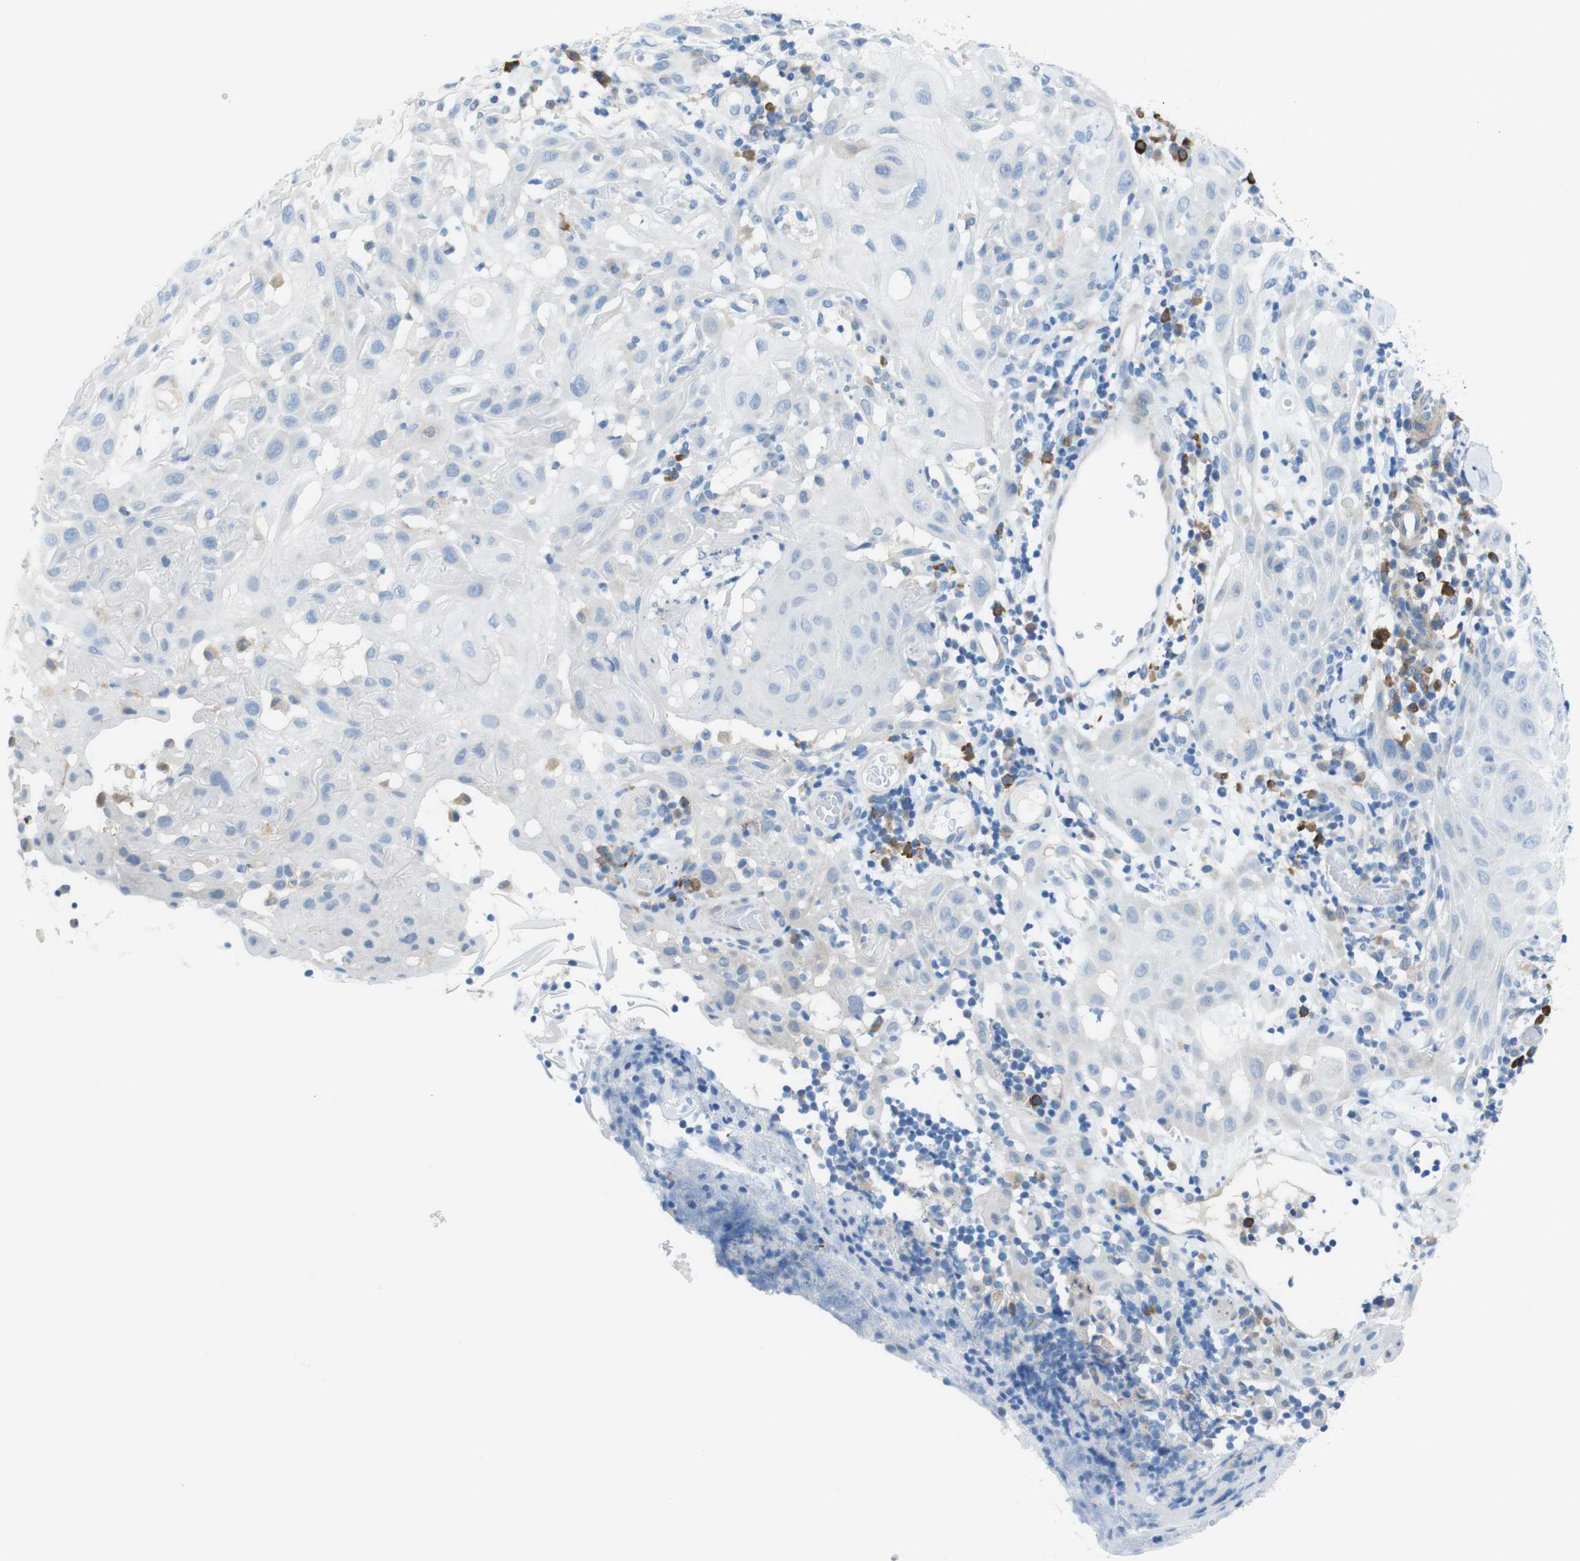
{"staining": {"intensity": "negative", "quantity": "none", "location": "none"}, "tissue": "skin cancer", "cell_type": "Tumor cells", "image_type": "cancer", "snomed": [{"axis": "morphology", "description": "Squamous cell carcinoma, NOS"}, {"axis": "topography", "description": "Skin"}], "caption": "Protein analysis of squamous cell carcinoma (skin) demonstrates no significant staining in tumor cells.", "gene": "CLMN", "patient": {"sex": "male", "age": 24}}